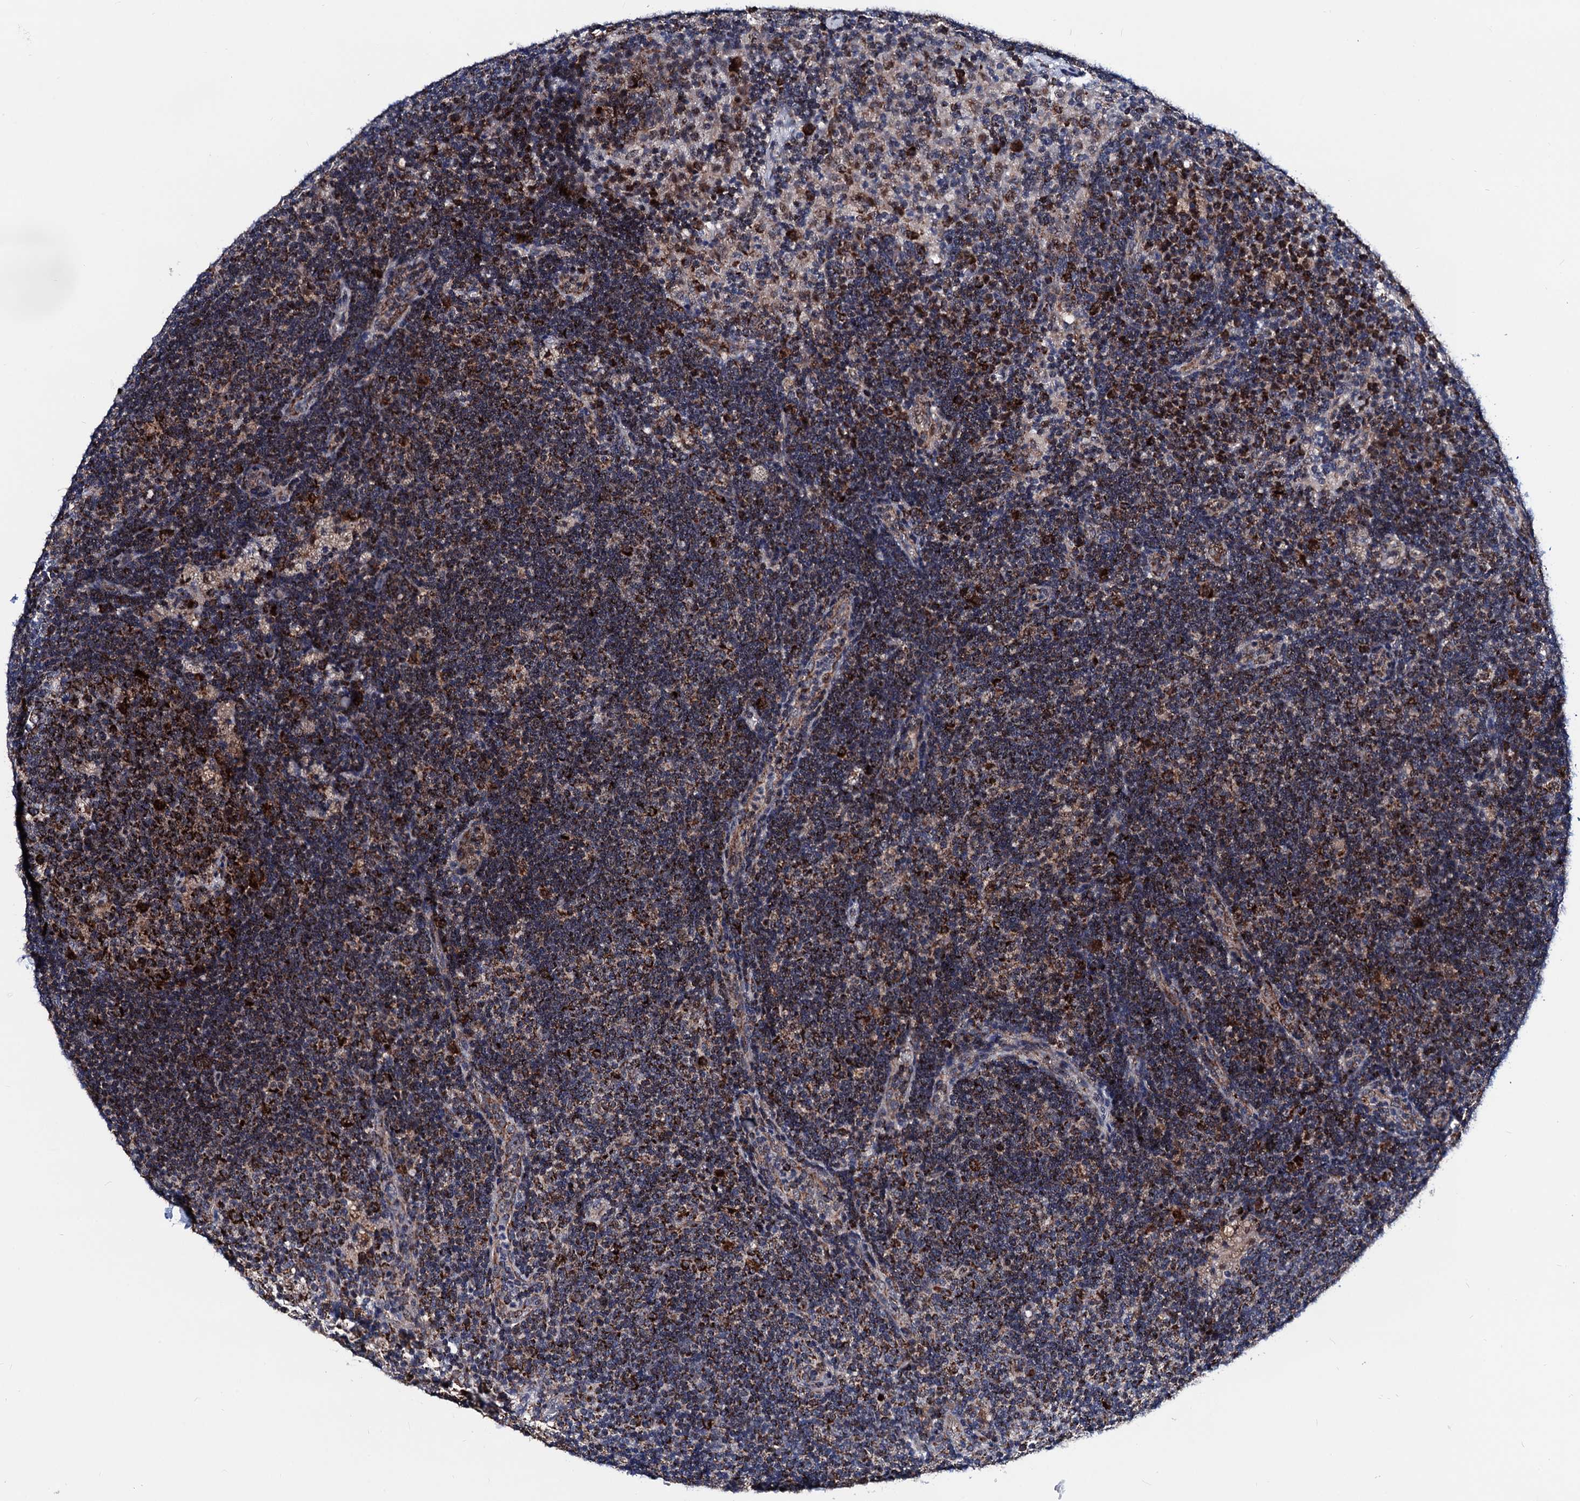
{"staining": {"intensity": "strong", "quantity": "25%-75%", "location": "cytoplasmic/membranous"}, "tissue": "lymph node", "cell_type": "Germinal center cells", "image_type": "normal", "snomed": [{"axis": "morphology", "description": "Normal tissue, NOS"}, {"axis": "topography", "description": "Lymph node"}], "caption": "Immunohistochemistry (IHC) of benign lymph node reveals high levels of strong cytoplasmic/membranous positivity in approximately 25%-75% of germinal center cells.", "gene": "COA4", "patient": {"sex": "female", "age": 70}}